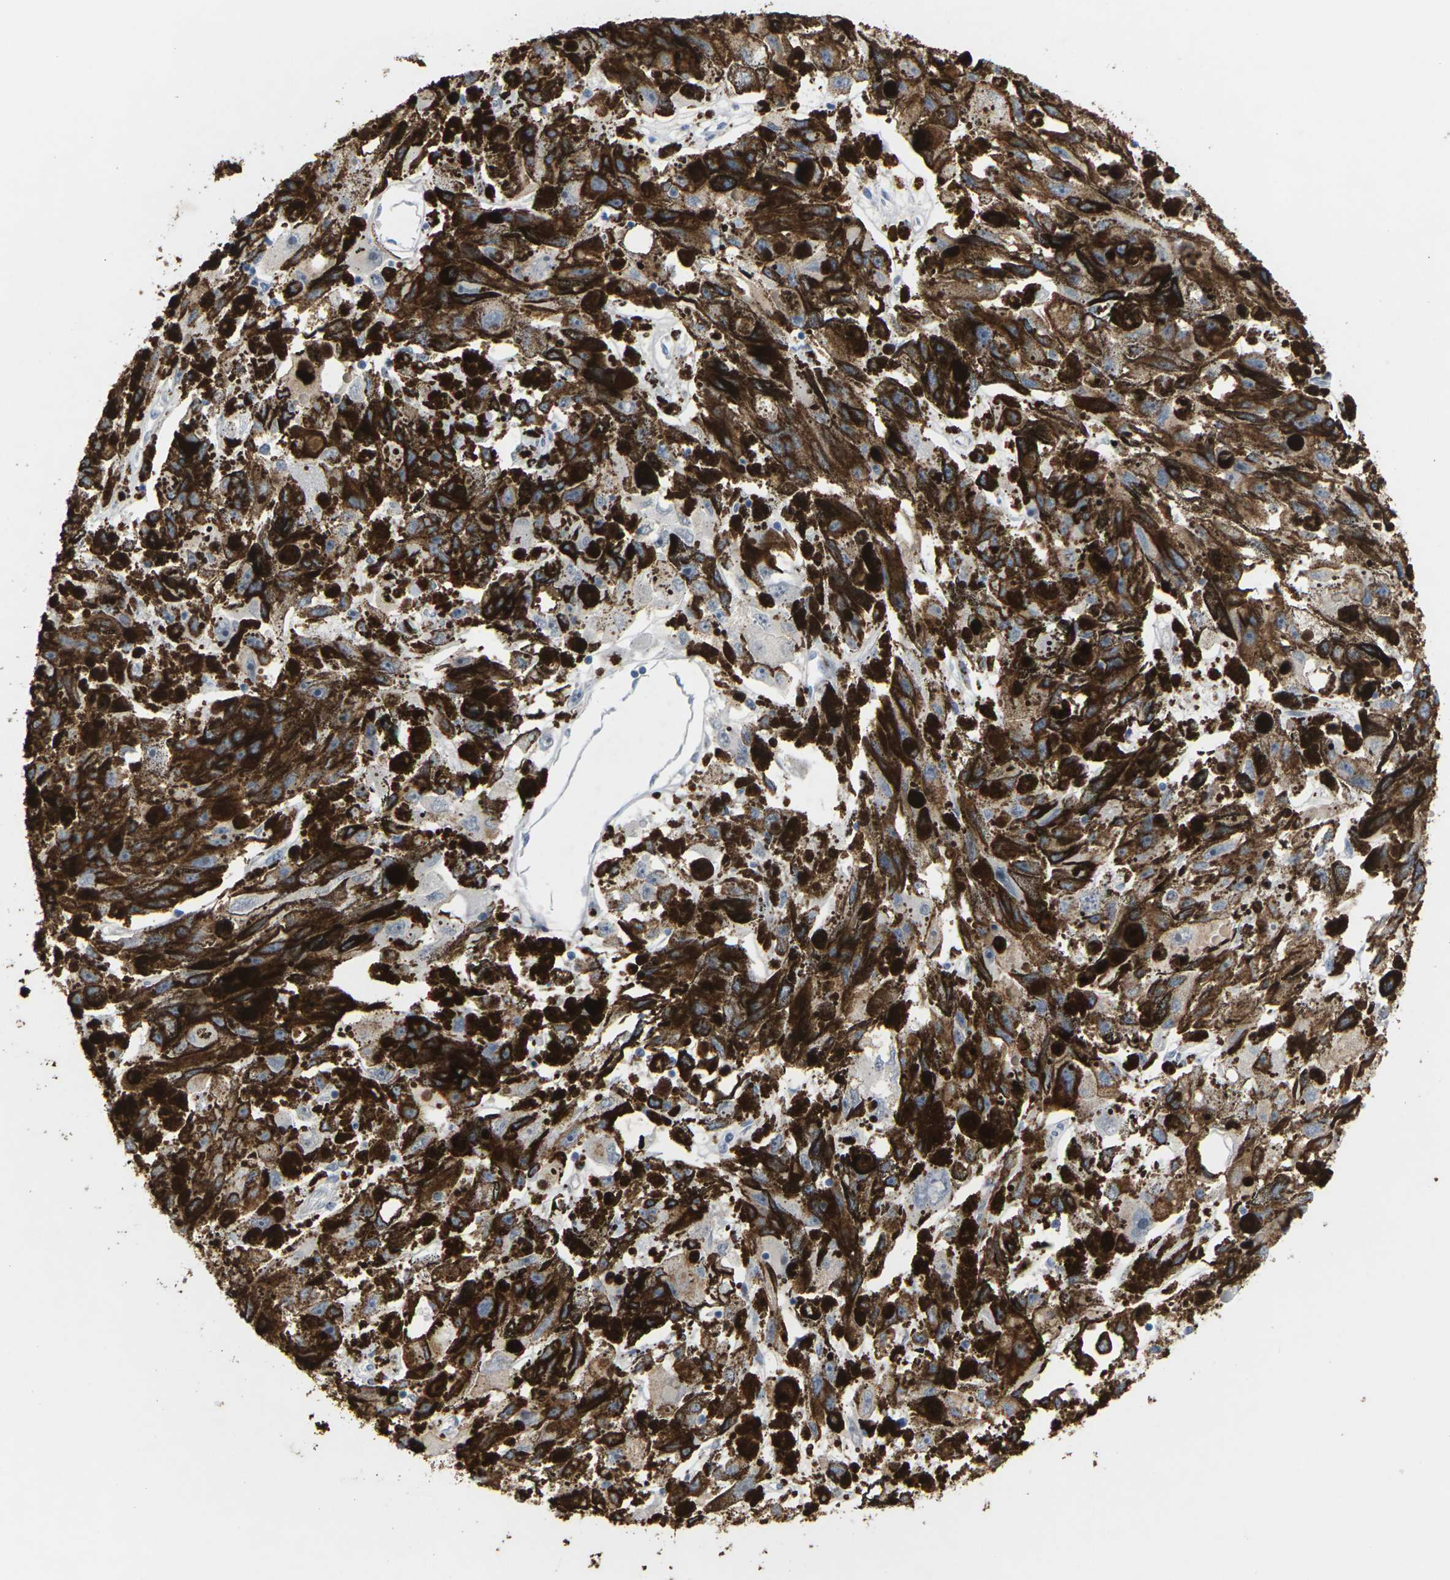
{"staining": {"intensity": "moderate", "quantity": "25%-75%", "location": "cytoplasmic/membranous"}, "tissue": "melanoma", "cell_type": "Tumor cells", "image_type": "cancer", "snomed": [{"axis": "morphology", "description": "Malignant melanoma, NOS"}, {"axis": "topography", "description": "Skin"}], "caption": "Immunohistochemistry of human malignant melanoma reveals medium levels of moderate cytoplasmic/membranous staining in approximately 25%-75% of tumor cells.", "gene": "CLDN3", "patient": {"sex": "female", "age": 104}}